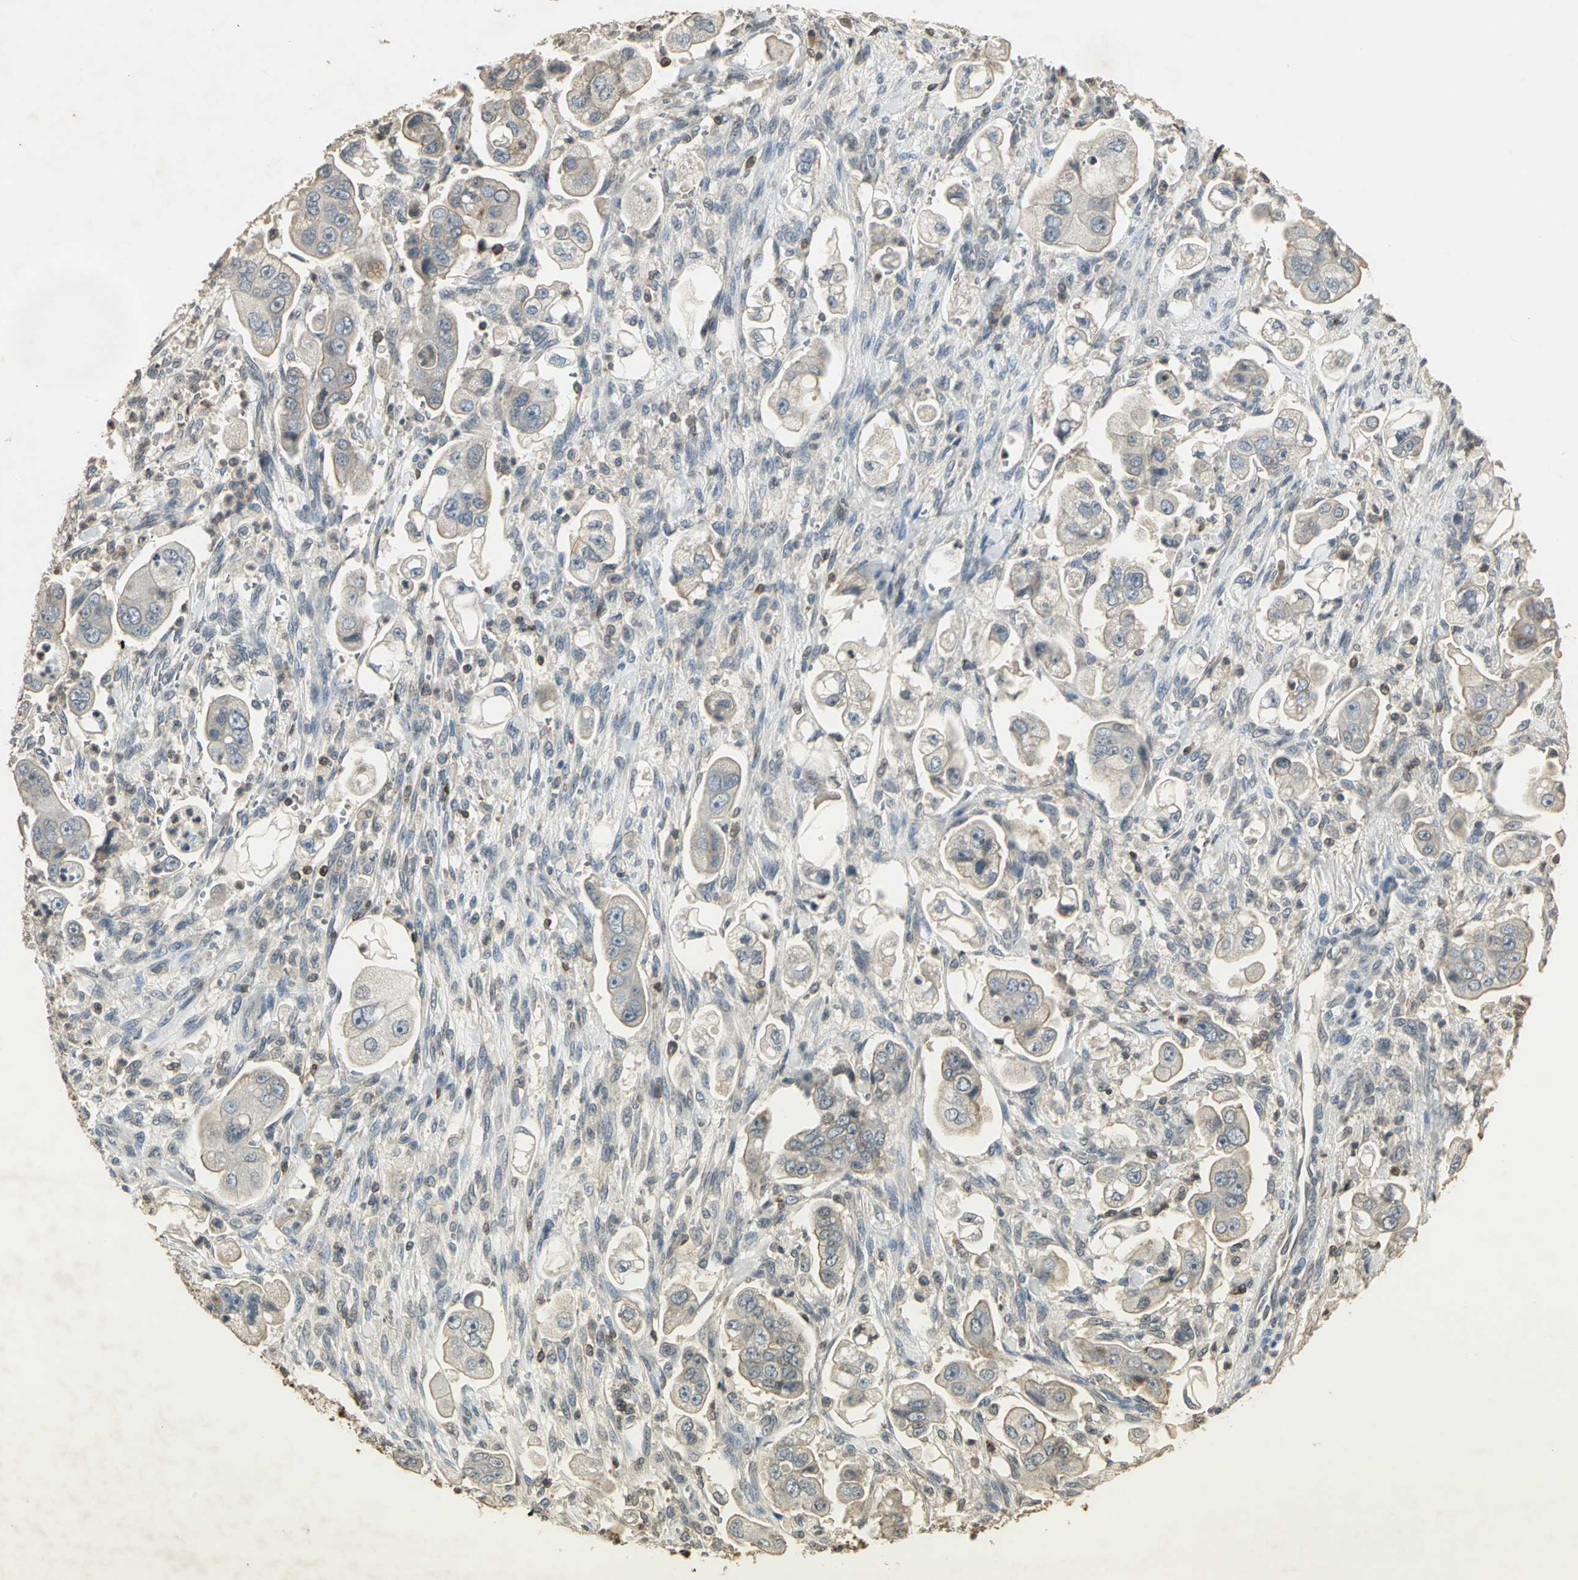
{"staining": {"intensity": "negative", "quantity": "none", "location": "none"}, "tissue": "stomach cancer", "cell_type": "Tumor cells", "image_type": "cancer", "snomed": [{"axis": "morphology", "description": "Adenocarcinoma, NOS"}, {"axis": "topography", "description": "Stomach"}], "caption": "There is no significant staining in tumor cells of stomach cancer.", "gene": "IL16", "patient": {"sex": "male", "age": 62}}